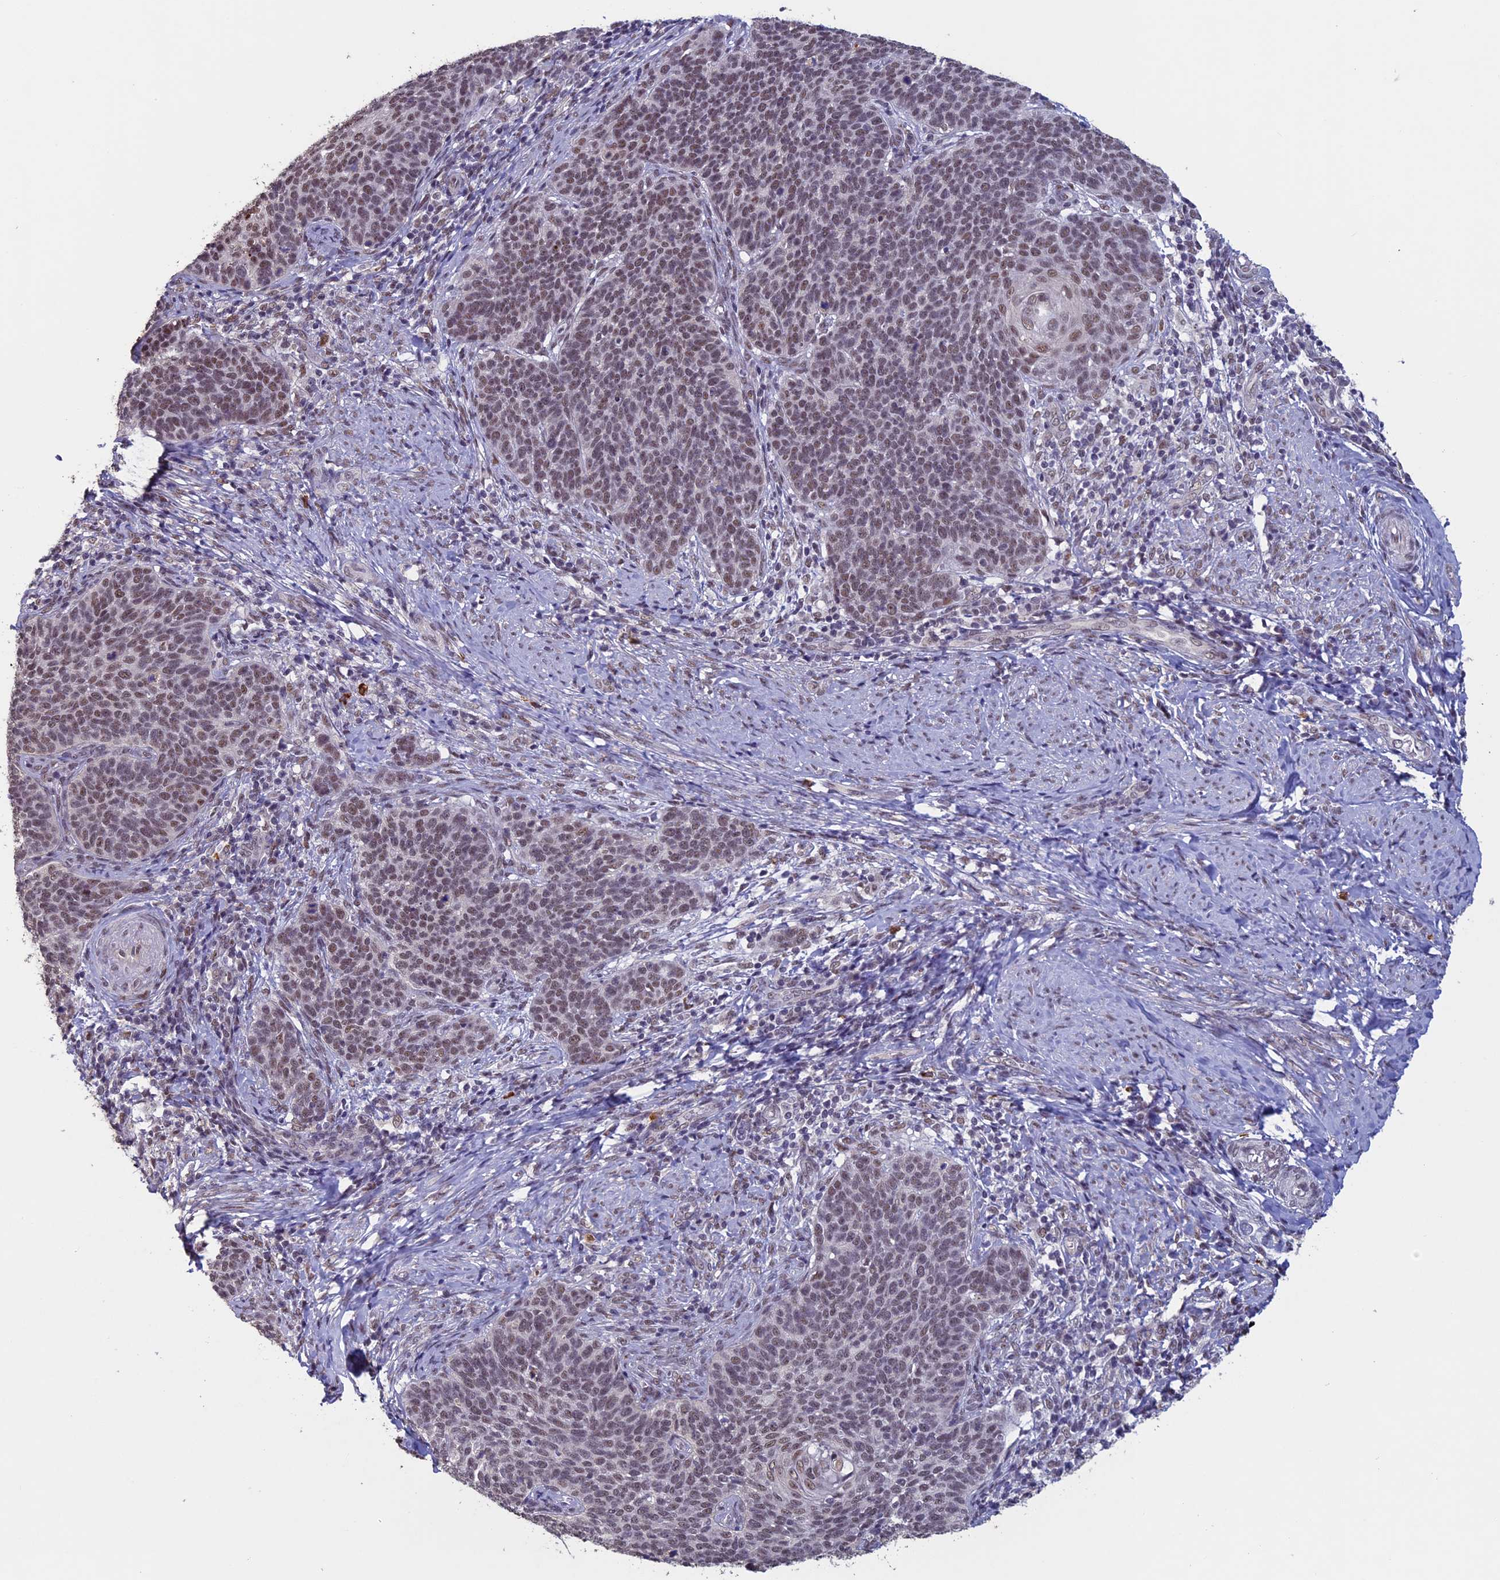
{"staining": {"intensity": "weak", "quantity": ">75%", "location": "nuclear"}, "tissue": "cervical cancer", "cell_type": "Tumor cells", "image_type": "cancer", "snomed": [{"axis": "morphology", "description": "Normal tissue, NOS"}, {"axis": "morphology", "description": "Squamous cell carcinoma, NOS"}, {"axis": "topography", "description": "Cervix"}], "caption": "Immunohistochemistry (IHC) (DAB) staining of human cervical cancer exhibits weak nuclear protein positivity in approximately >75% of tumor cells.", "gene": "RNF40", "patient": {"sex": "female", "age": 39}}